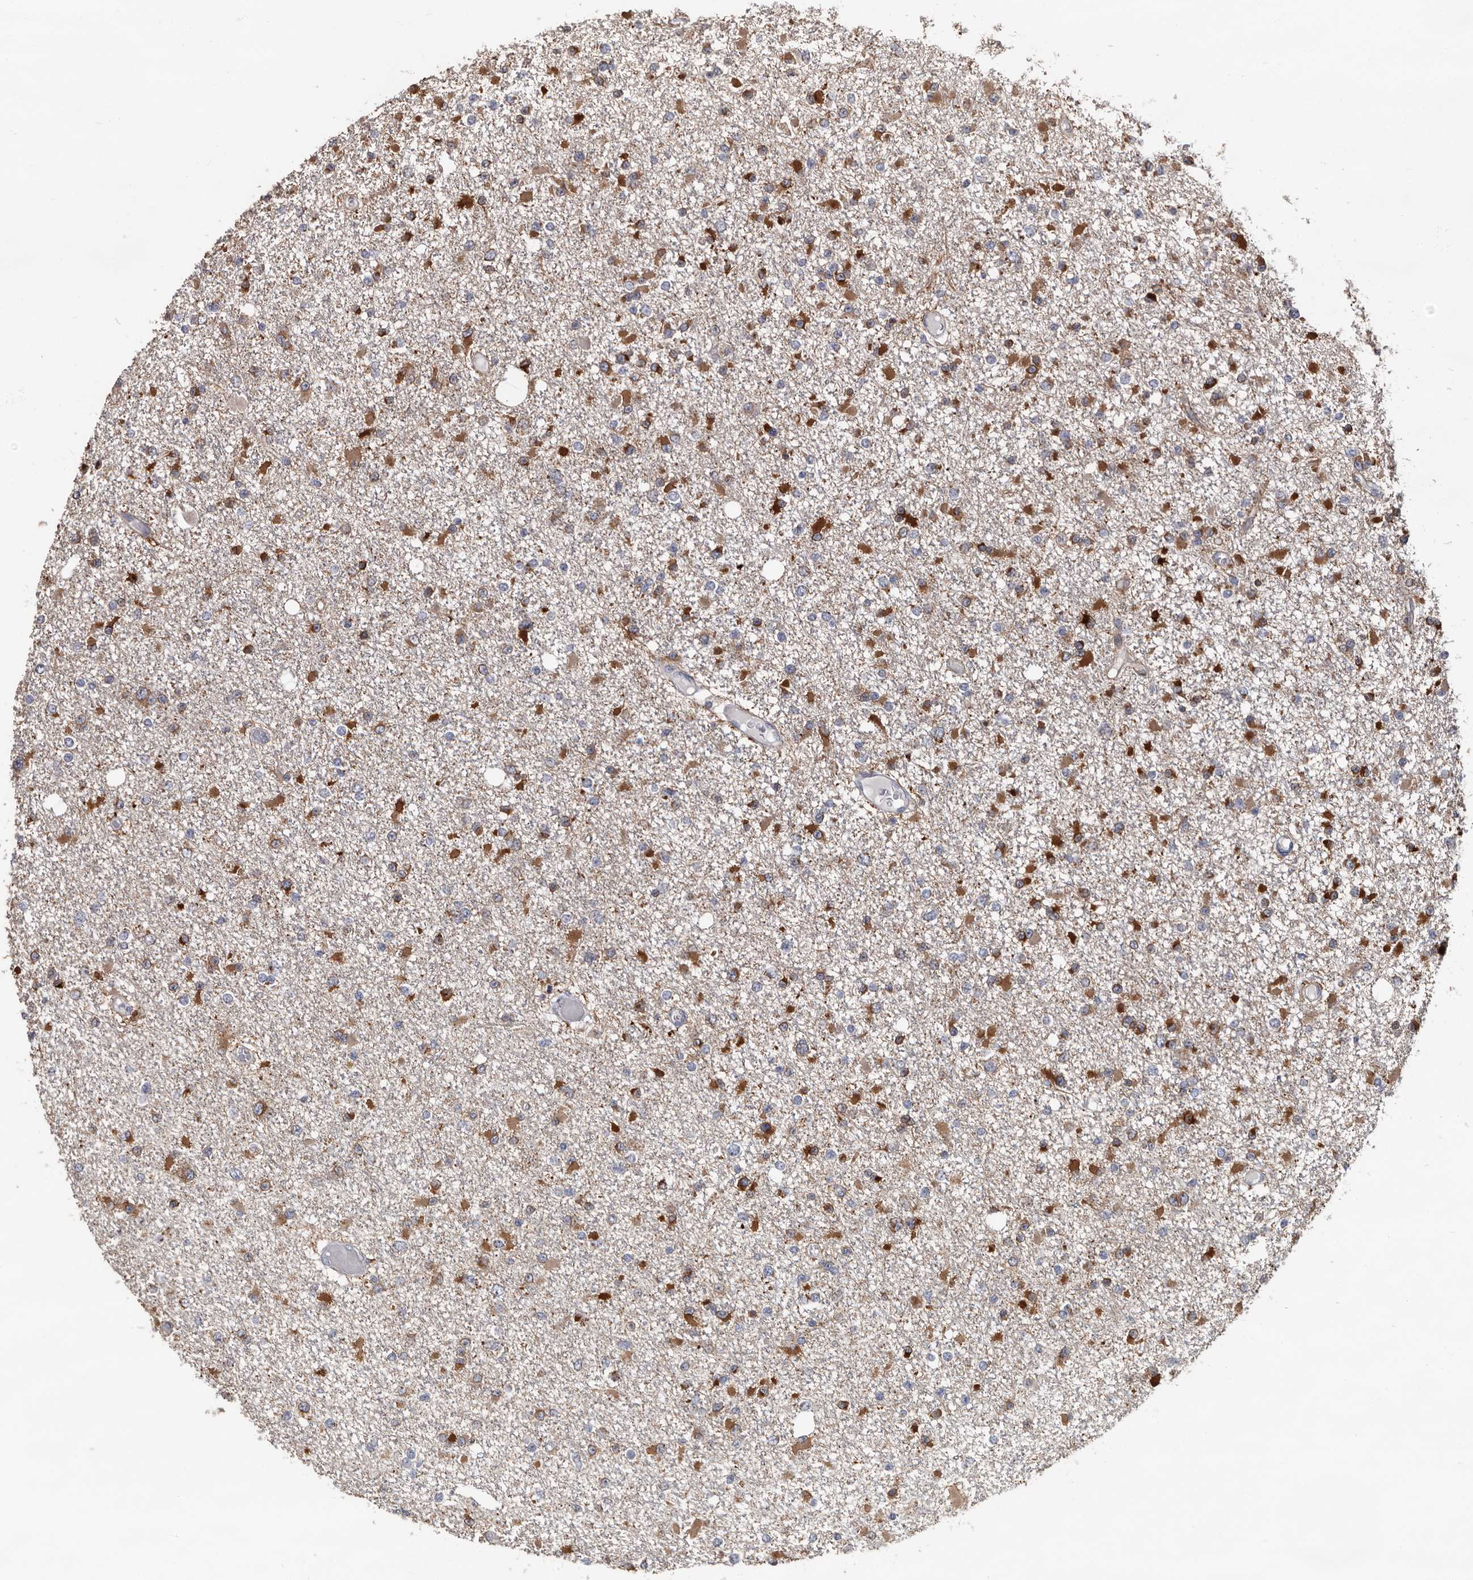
{"staining": {"intensity": "moderate", "quantity": "<25%", "location": "cytoplasmic/membranous"}, "tissue": "glioma", "cell_type": "Tumor cells", "image_type": "cancer", "snomed": [{"axis": "morphology", "description": "Glioma, malignant, Low grade"}, {"axis": "topography", "description": "Brain"}], "caption": "Protein staining by immunohistochemistry (IHC) demonstrates moderate cytoplasmic/membranous staining in approximately <25% of tumor cells in glioma. Nuclei are stained in blue.", "gene": "MRPL18", "patient": {"sex": "female", "age": 22}}